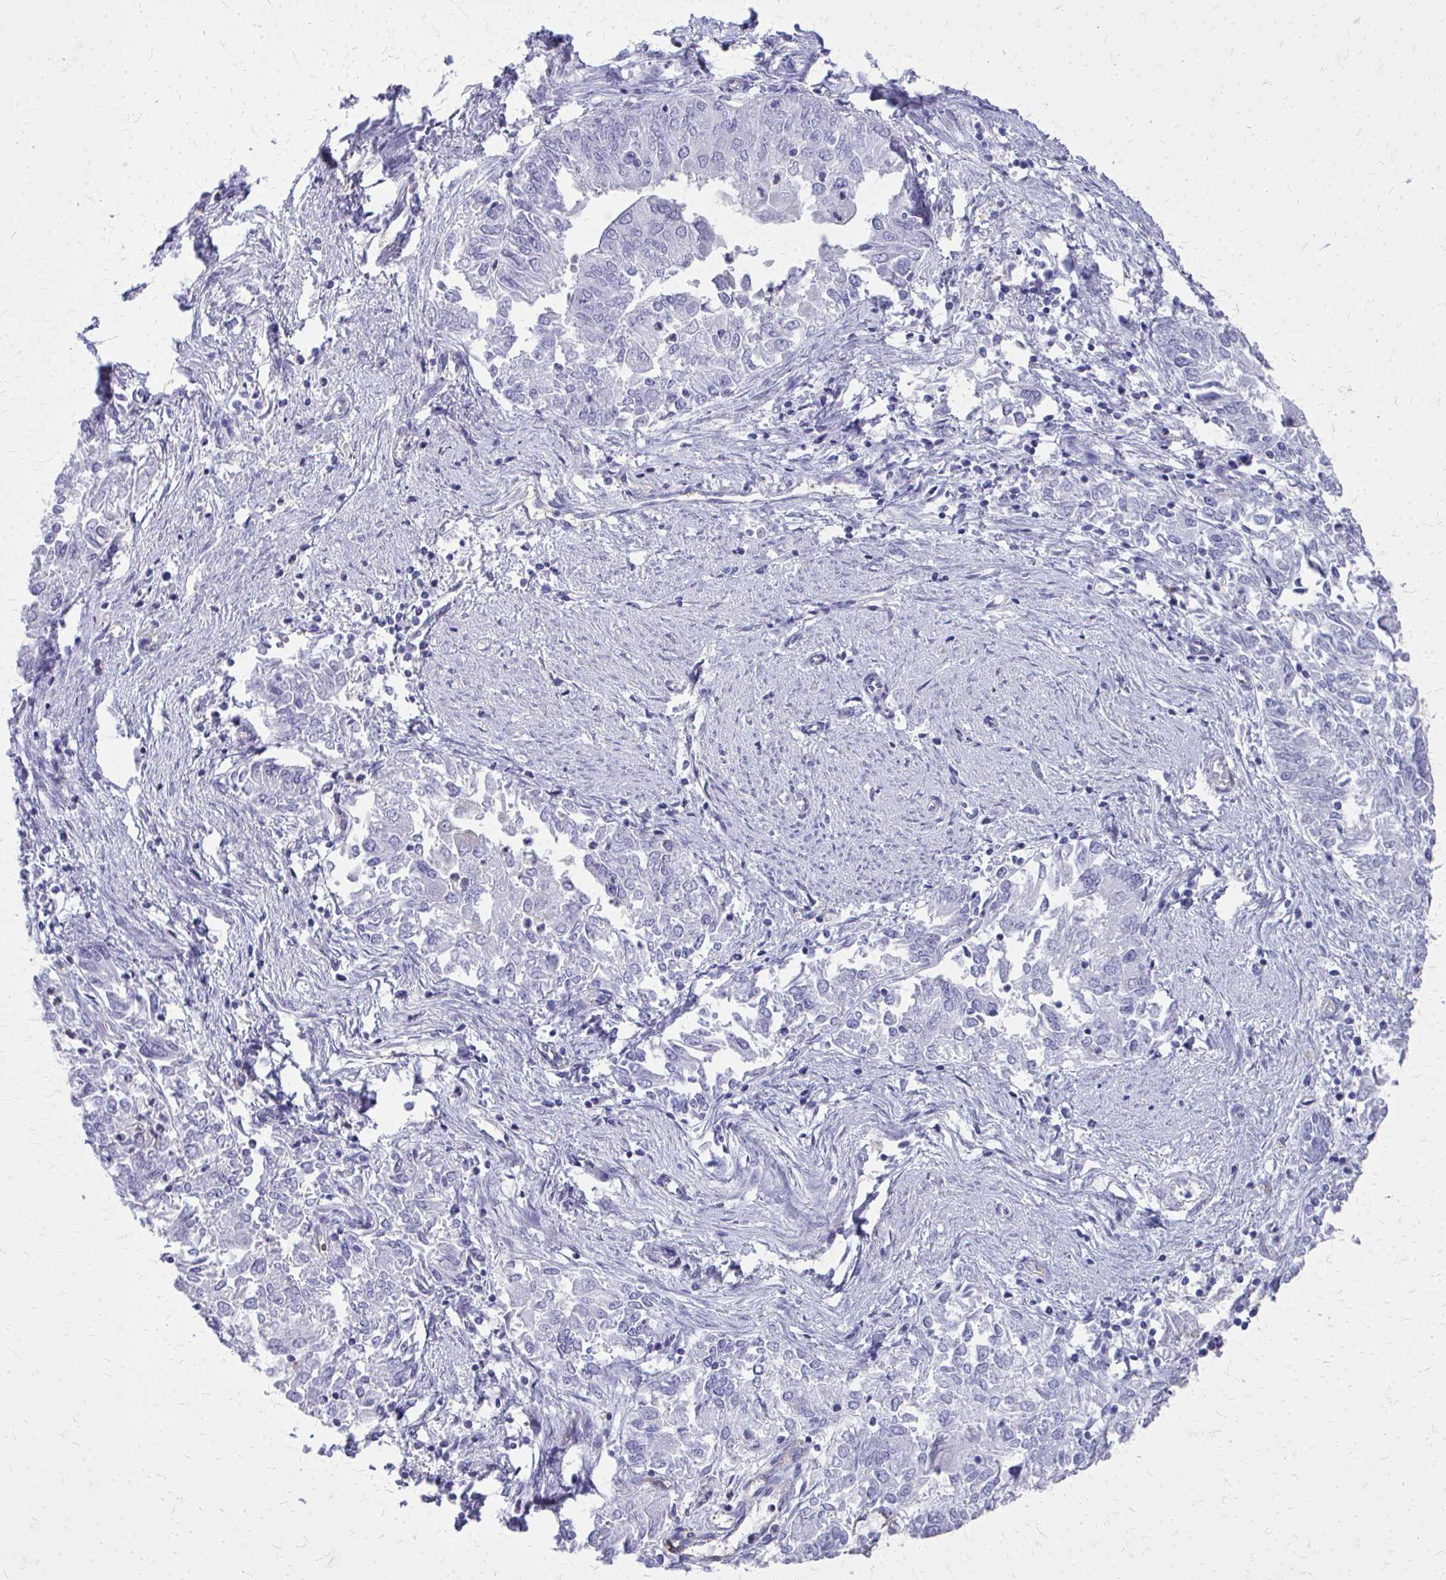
{"staining": {"intensity": "negative", "quantity": "none", "location": "none"}, "tissue": "endometrial cancer", "cell_type": "Tumor cells", "image_type": "cancer", "snomed": [{"axis": "morphology", "description": "Adenocarcinoma, NOS"}, {"axis": "topography", "description": "Endometrium"}], "caption": "Immunohistochemical staining of human endometrial adenocarcinoma reveals no significant expression in tumor cells.", "gene": "TPSG1", "patient": {"sex": "female", "age": 57}}